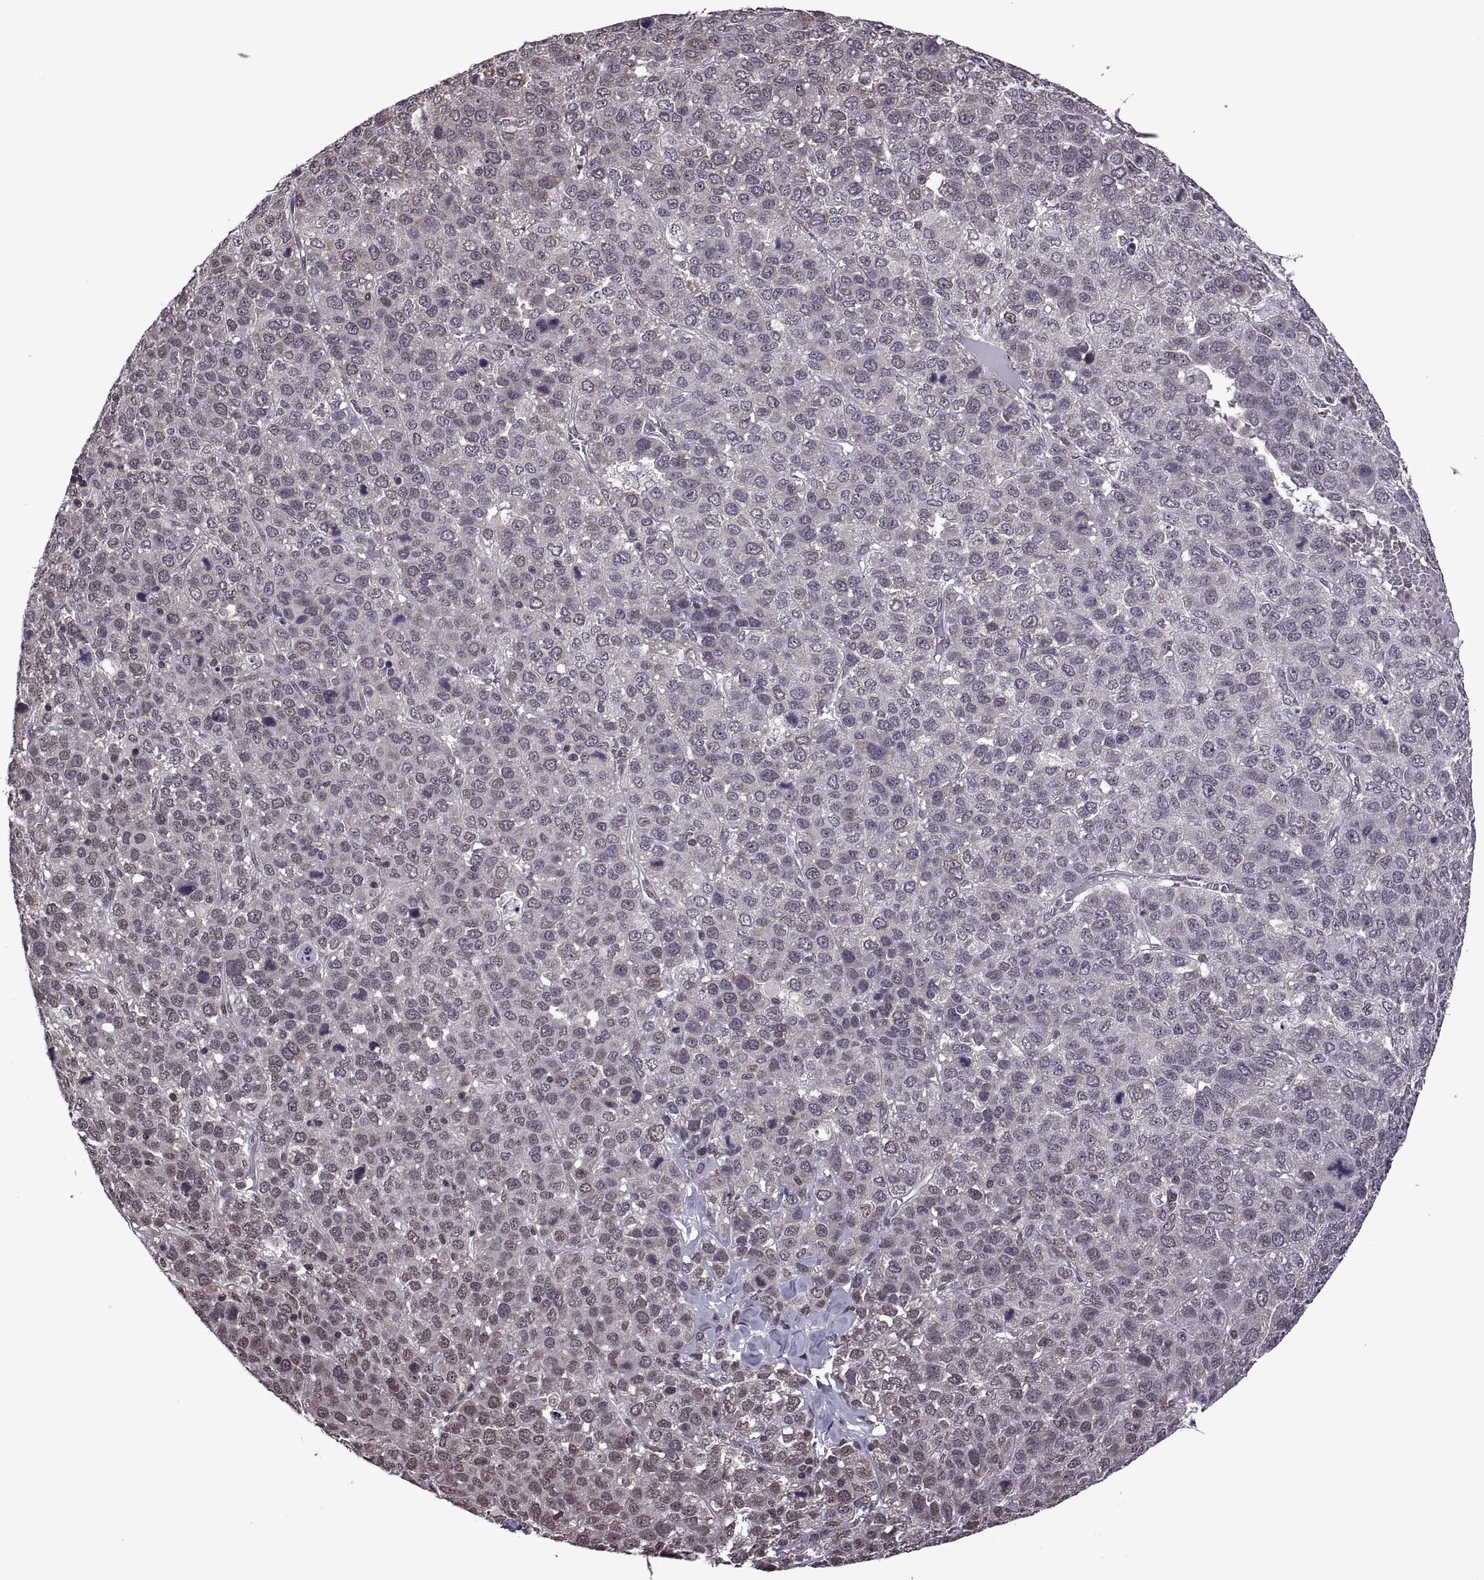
{"staining": {"intensity": "negative", "quantity": "none", "location": "none"}, "tissue": "liver cancer", "cell_type": "Tumor cells", "image_type": "cancer", "snomed": [{"axis": "morphology", "description": "Carcinoma, Hepatocellular, NOS"}, {"axis": "topography", "description": "Liver"}], "caption": "Micrograph shows no significant protein staining in tumor cells of hepatocellular carcinoma (liver).", "gene": "INTS3", "patient": {"sex": "male", "age": 69}}